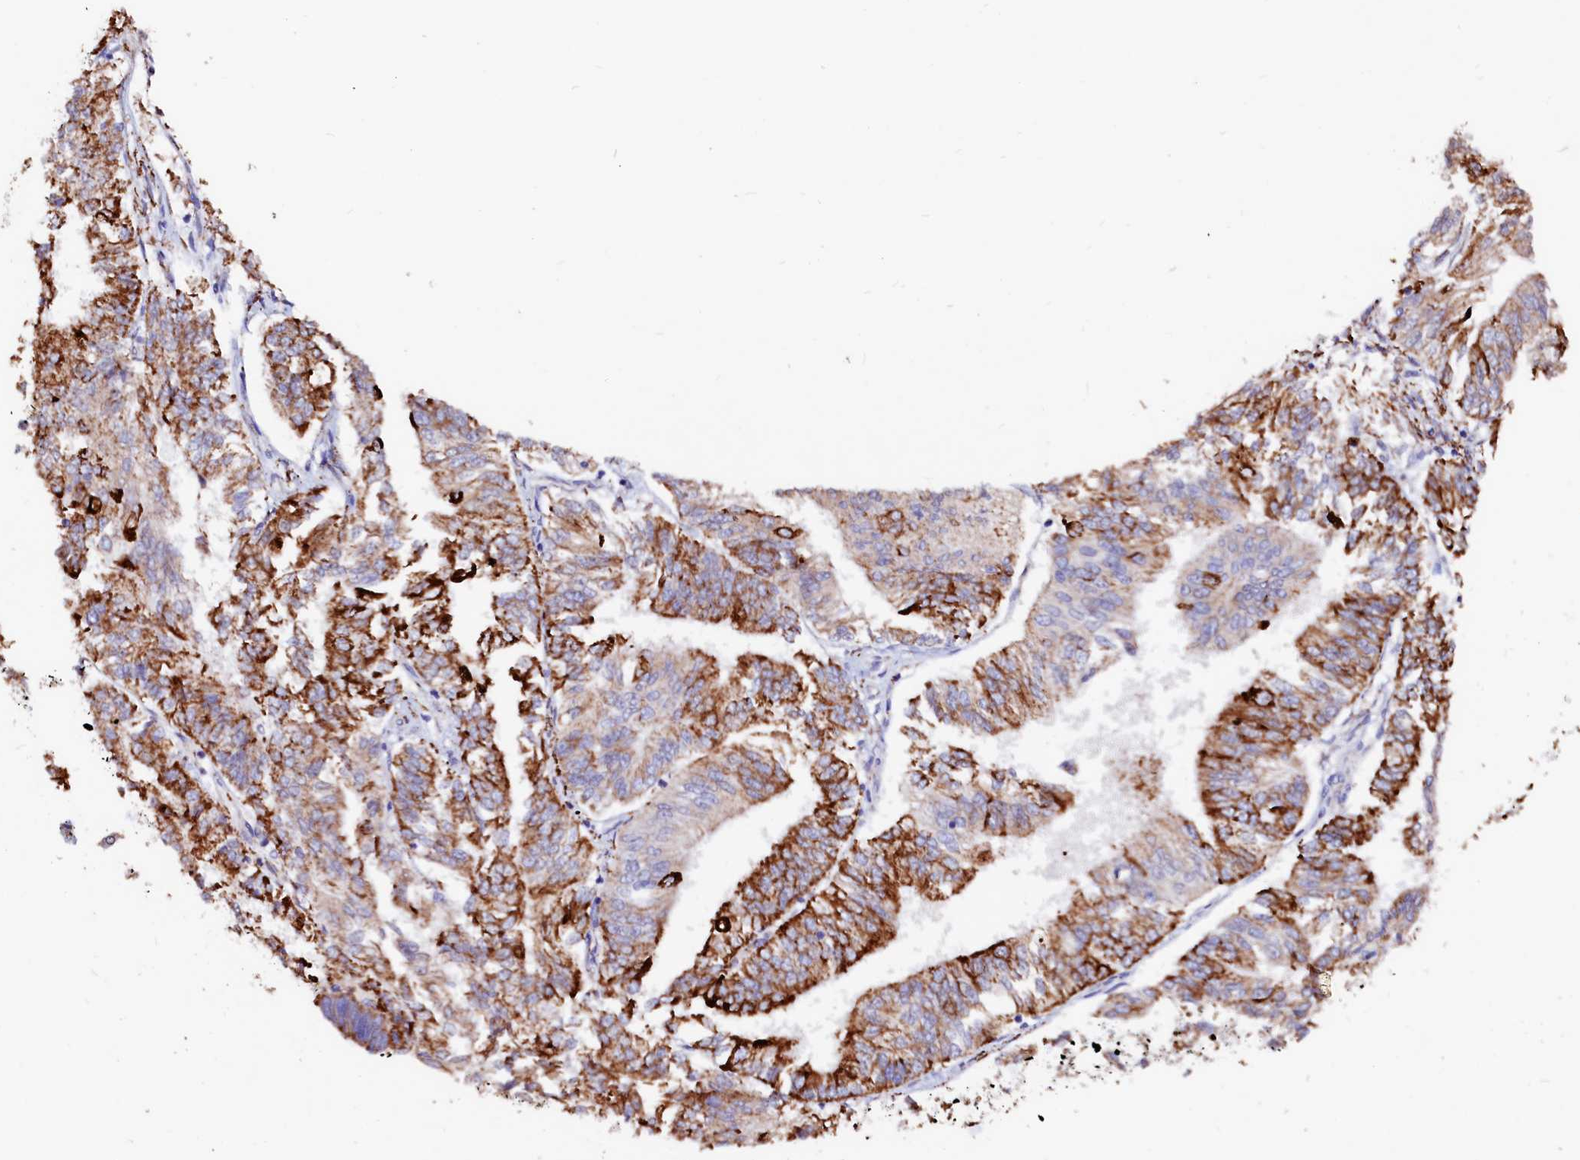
{"staining": {"intensity": "strong", "quantity": ">75%", "location": "cytoplasmic/membranous"}, "tissue": "endometrial cancer", "cell_type": "Tumor cells", "image_type": "cancer", "snomed": [{"axis": "morphology", "description": "Adenocarcinoma, NOS"}, {"axis": "topography", "description": "Endometrium"}], "caption": "The image displays immunohistochemical staining of adenocarcinoma (endometrial). There is strong cytoplasmic/membranous expression is appreciated in about >75% of tumor cells. (IHC, brightfield microscopy, high magnification).", "gene": "MAOB", "patient": {"sex": "female", "age": 58}}